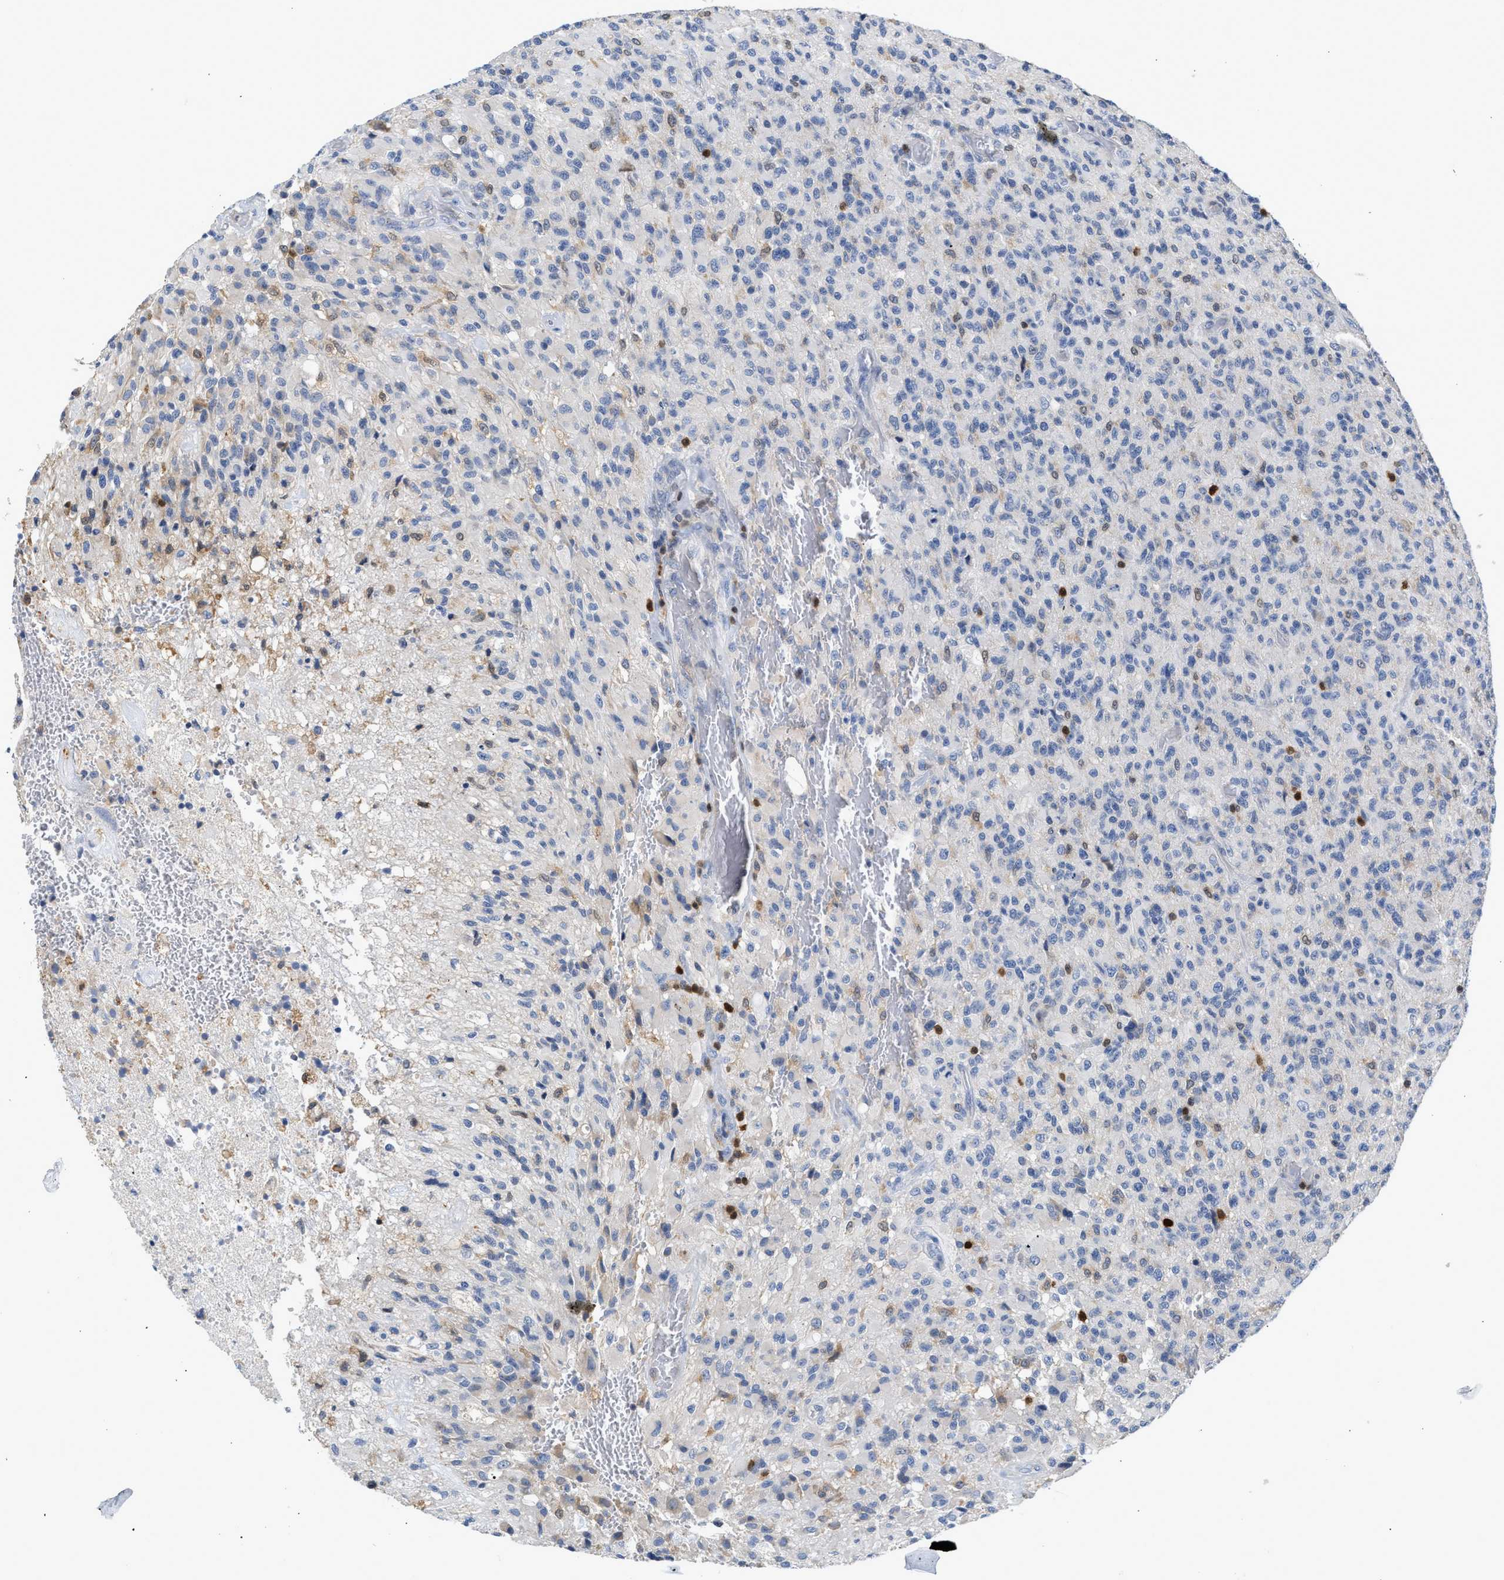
{"staining": {"intensity": "negative", "quantity": "none", "location": "none"}, "tissue": "glioma", "cell_type": "Tumor cells", "image_type": "cancer", "snomed": [{"axis": "morphology", "description": "Glioma, malignant, High grade"}, {"axis": "topography", "description": "Brain"}], "caption": "Immunohistochemical staining of human malignant high-grade glioma displays no significant staining in tumor cells.", "gene": "SLIT2", "patient": {"sex": "male", "age": 33}}